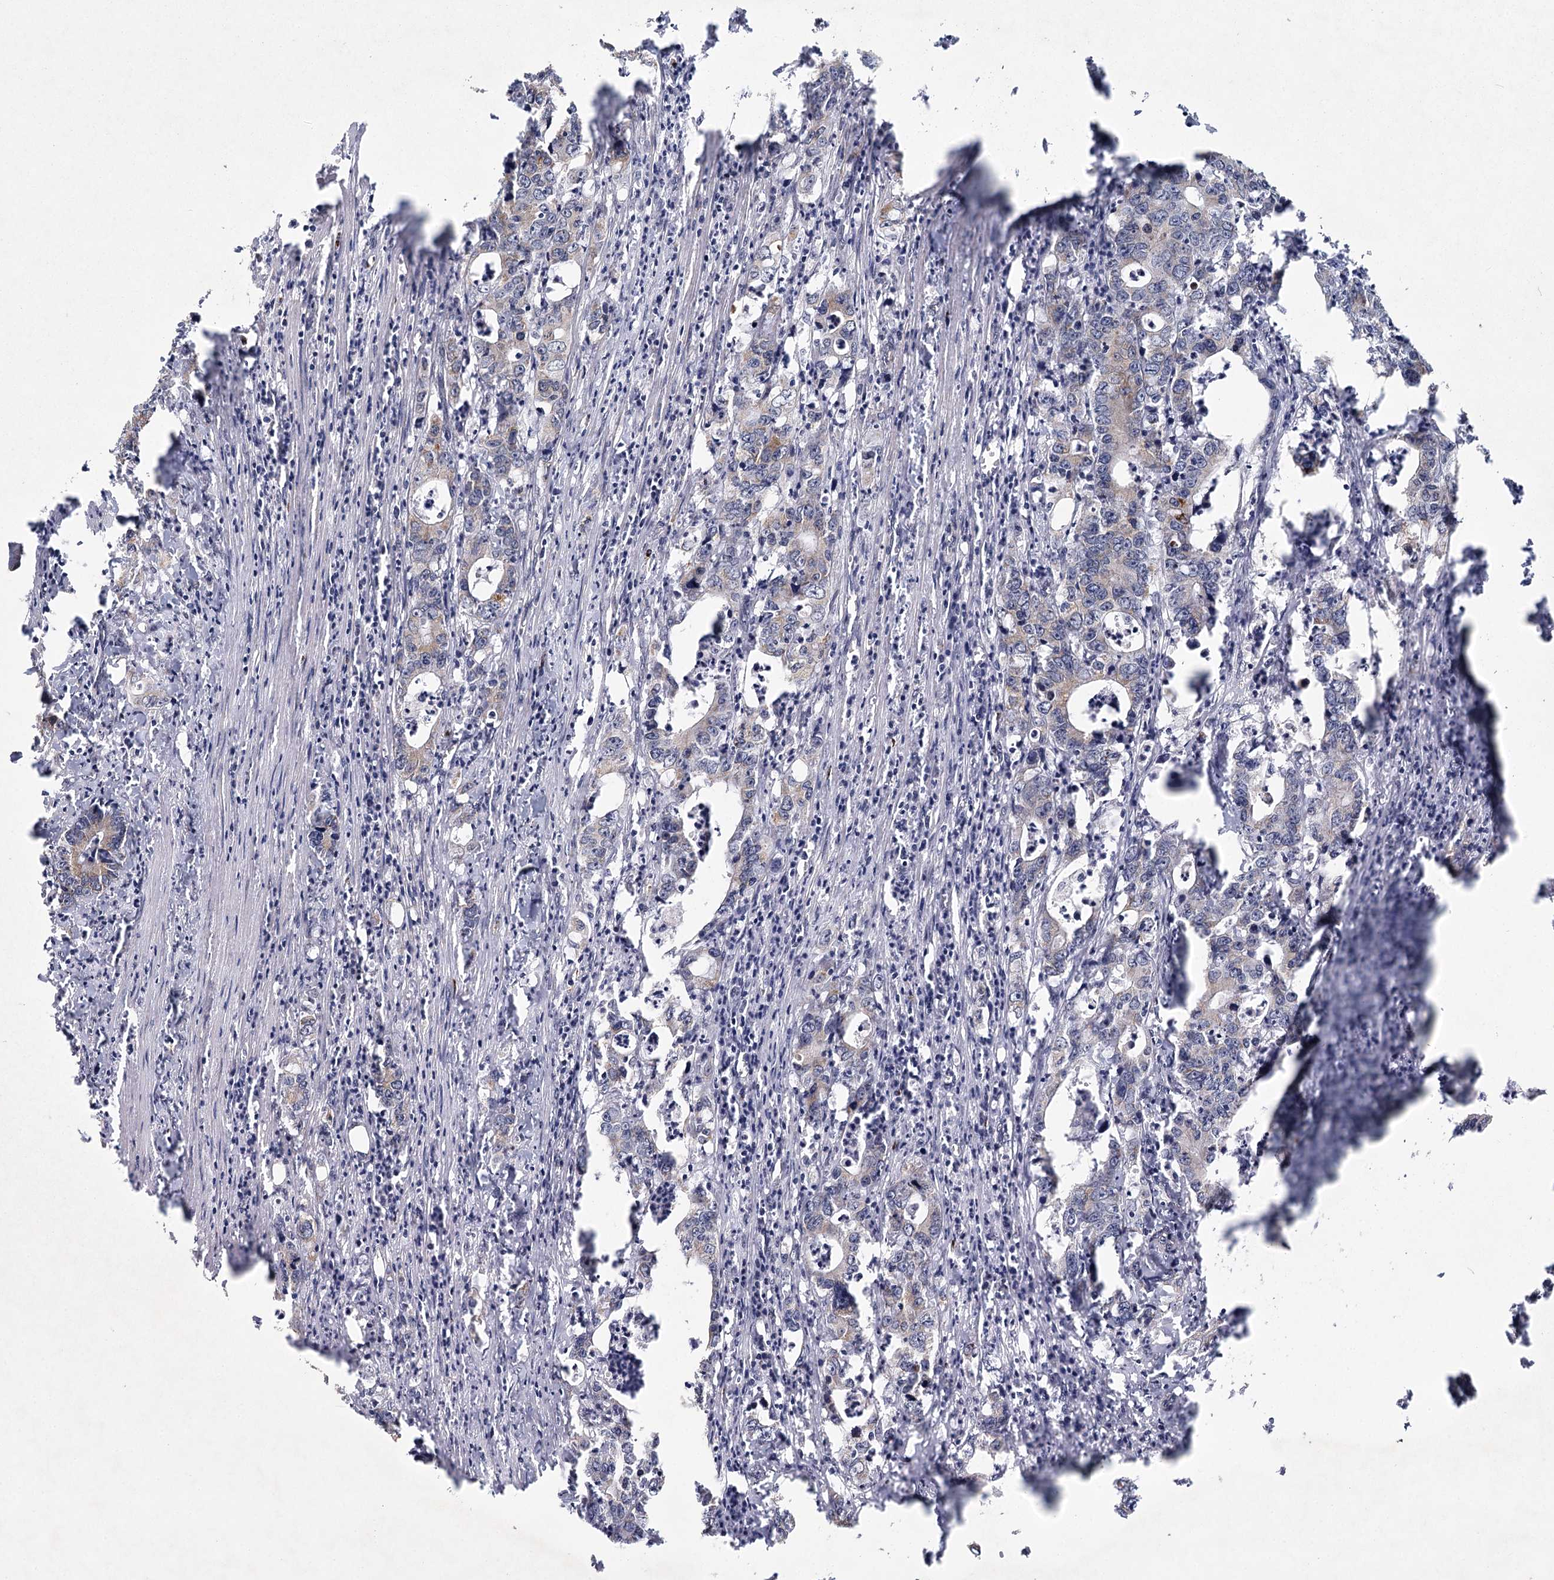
{"staining": {"intensity": "weak", "quantity": "<25%", "location": "cytoplasmic/membranous"}, "tissue": "colorectal cancer", "cell_type": "Tumor cells", "image_type": "cancer", "snomed": [{"axis": "morphology", "description": "Adenocarcinoma, NOS"}, {"axis": "topography", "description": "Colon"}], "caption": "Tumor cells are negative for brown protein staining in colorectal cancer.", "gene": "ZCCHC24", "patient": {"sex": "female", "age": 75}}